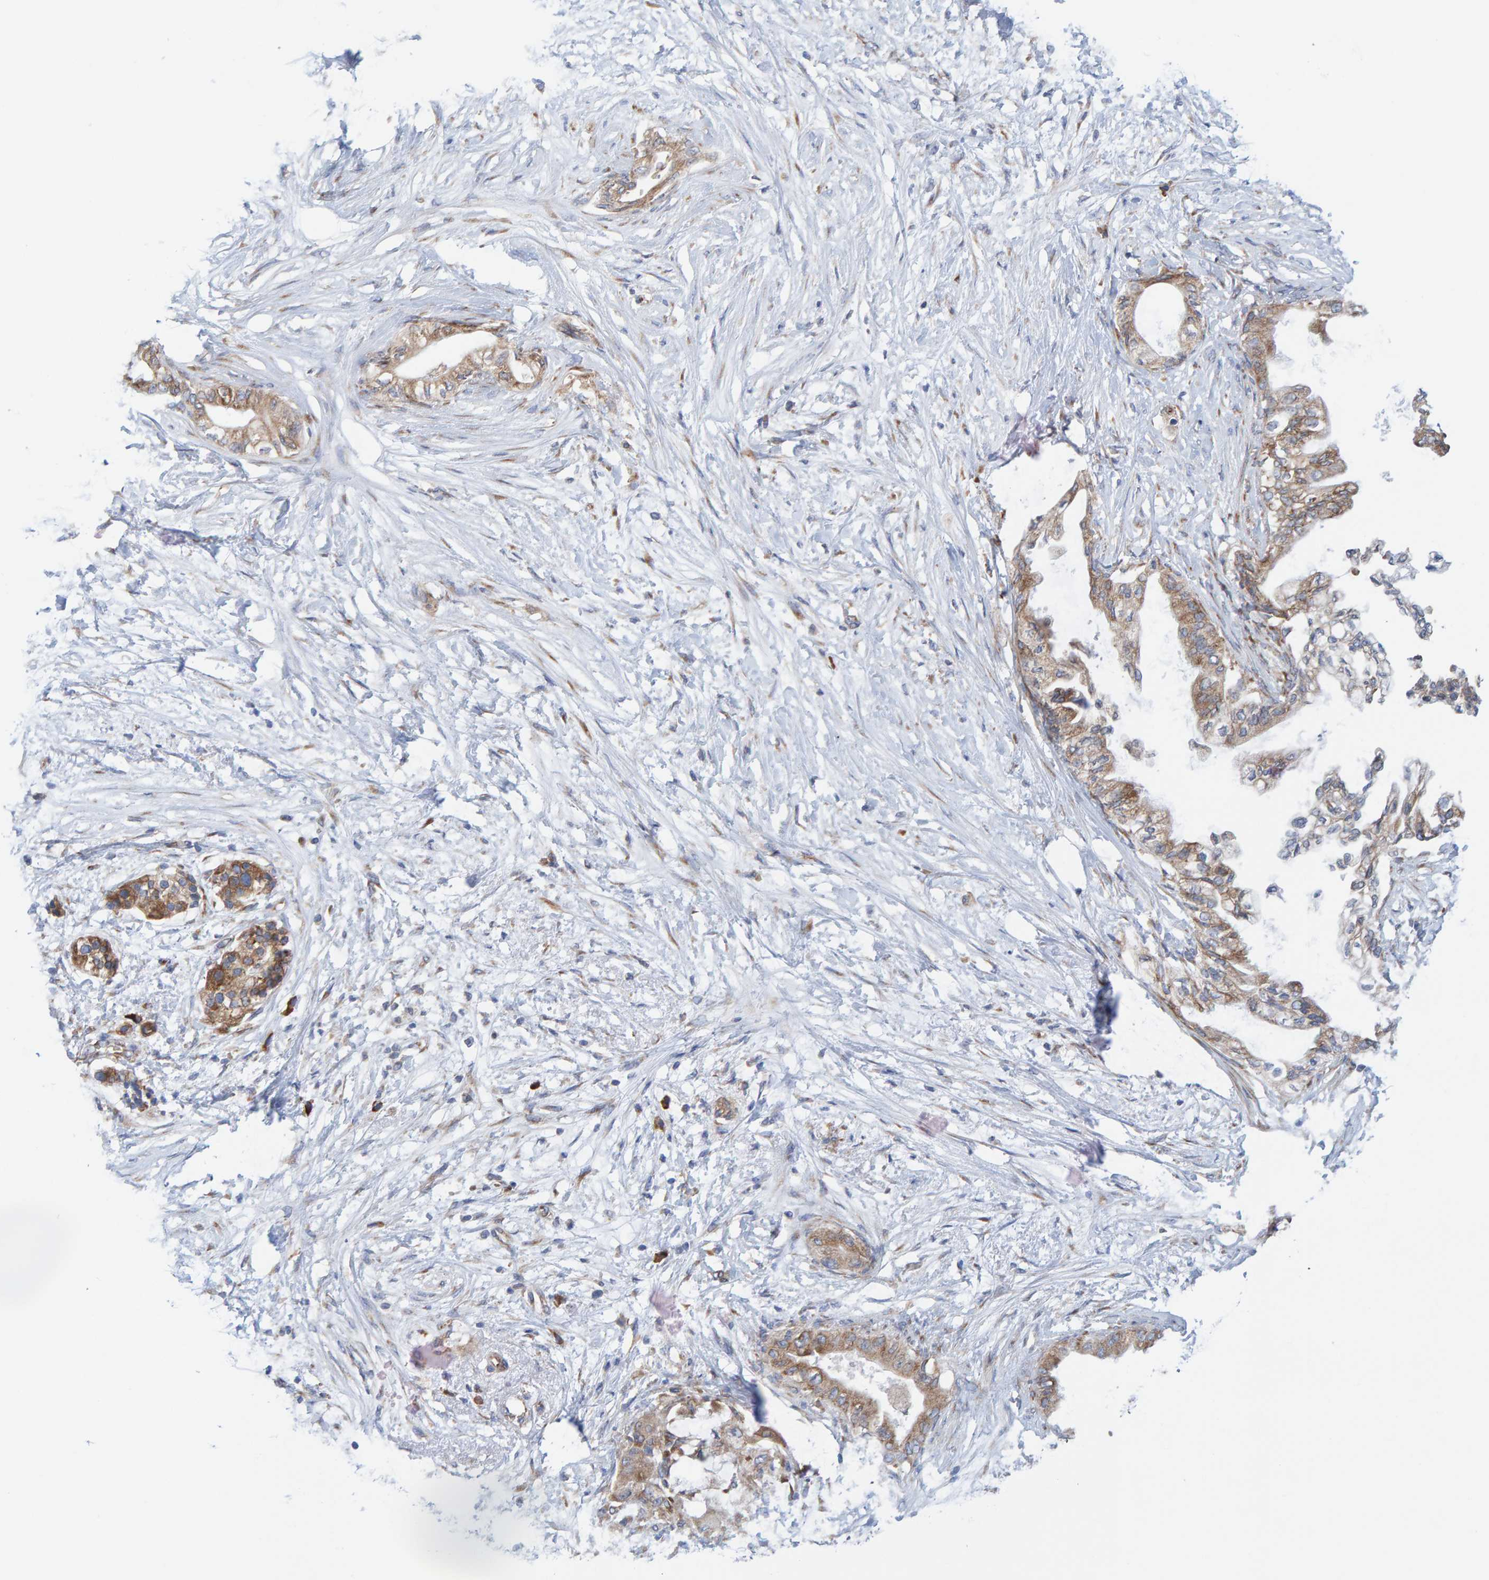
{"staining": {"intensity": "moderate", "quantity": ">75%", "location": "cytoplasmic/membranous"}, "tissue": "pancreatic cancer", "cell_type": "Tumor cells", "image_type": "cancer", "snomed": [{"axis": "morphology", "description": "Normal tissue, NOS"}, {"axis": "morphology", "description": "Adenocarcinoma, NOS"}, {"axis": "topography", "description": "Pancreas"}, {"axis": "topography", "description": "Duodenum"}], "caption": "Immunohistochemistry micrograph of neoplastic tissue: human adenocarcinoma (pancreatic) stained using IHC reveals medium levels of moderate protein expression localized specifically in the cytoplasmic/membranous of tumor cells, appearing as a cytoplasmic/membranous brown color.", "gene": "CDK5RAP3", "patient": {"sex": "female", "age": 60}}